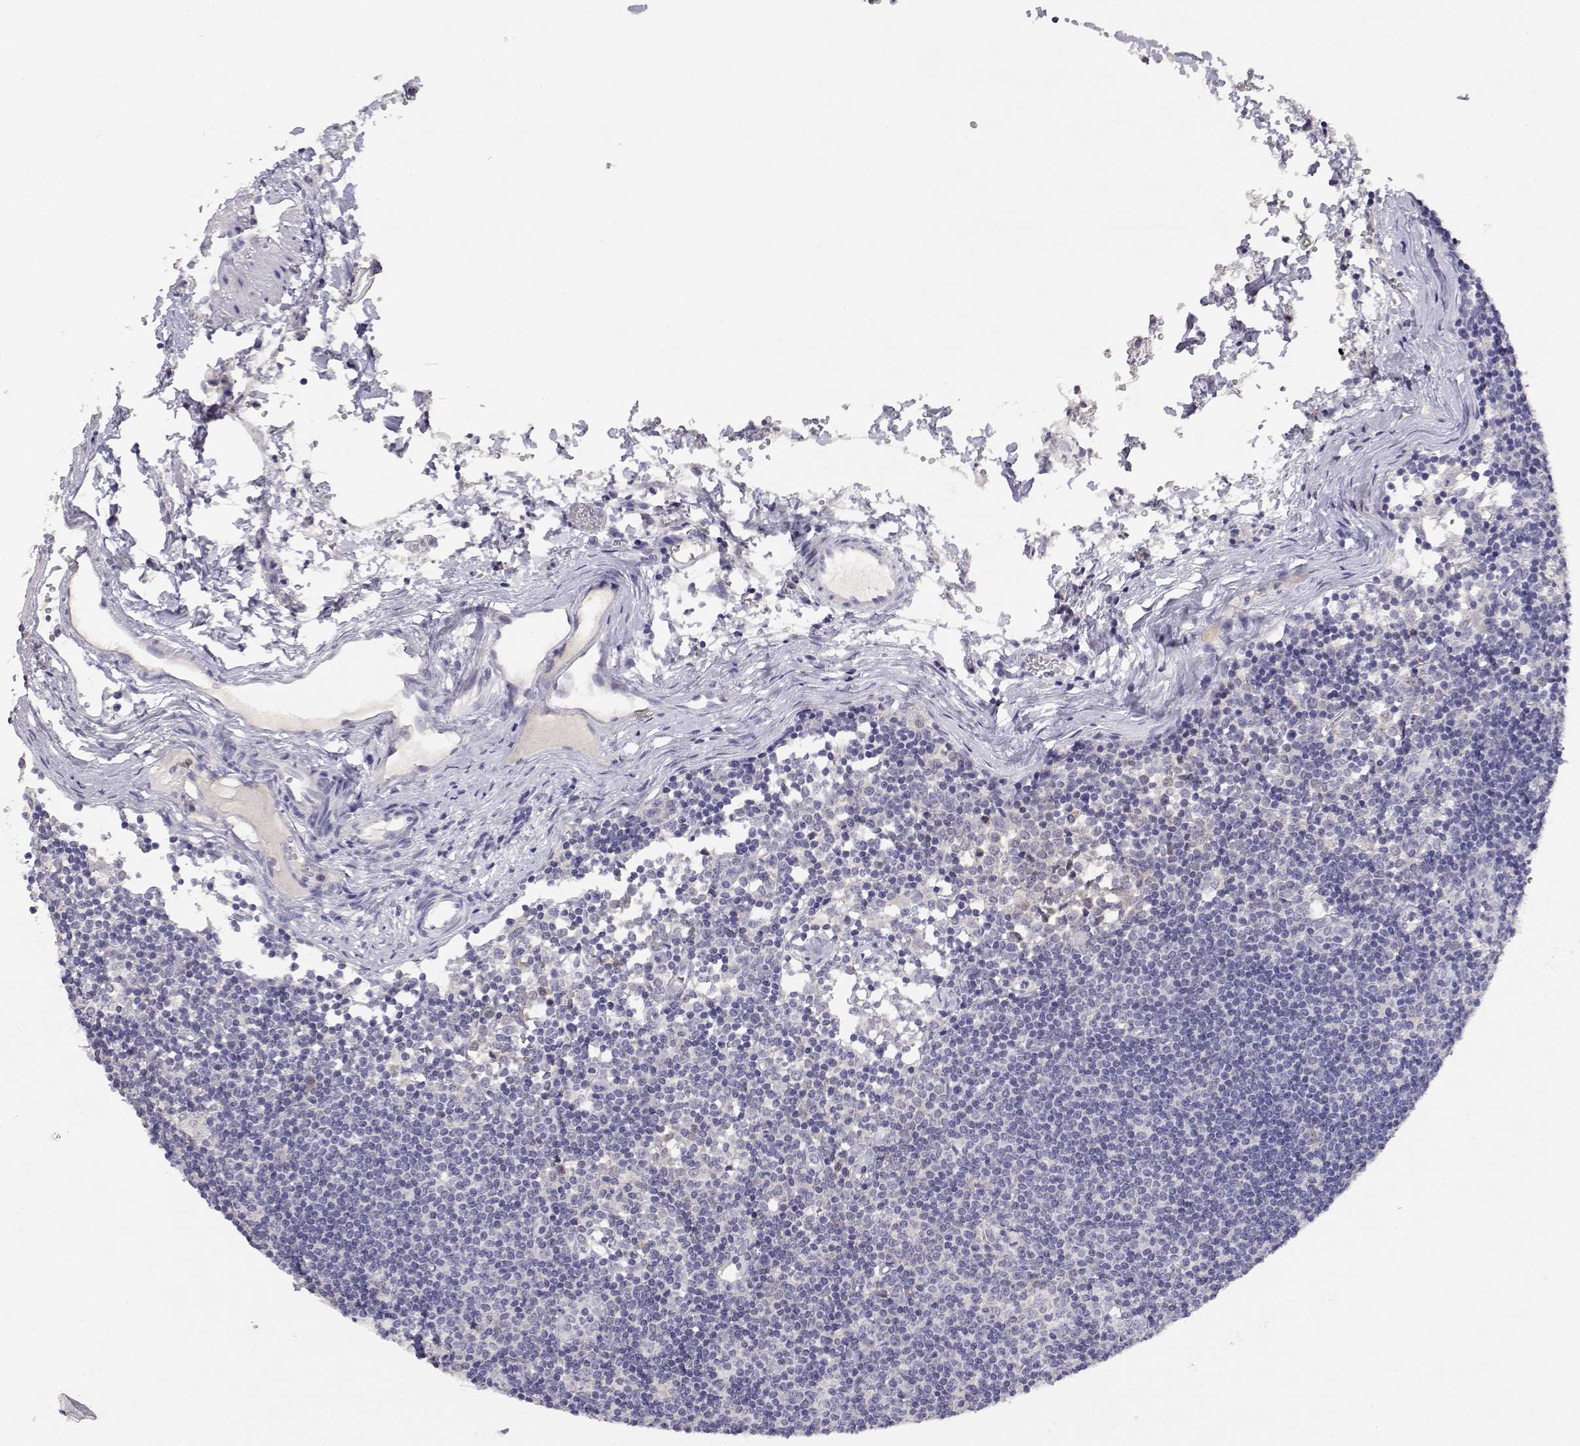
{"staining": {"intensity": "negative", "quantity": "none", "location": "none"}, "tissue": "lymph node", "cell_type": "Germinal center cells", "image_type": "normal", "snomed": [{"axis": "morphology", "description": "Normal tissue, NOS"}, {"axis": "topography", "description": "Lymph node"}], "caption": "Immunohistochemical staining of benign lymph node reveals no significant staining in germinal center cells.", "gene": "ADA", "patient": {"sex": "female", "age": 52}}